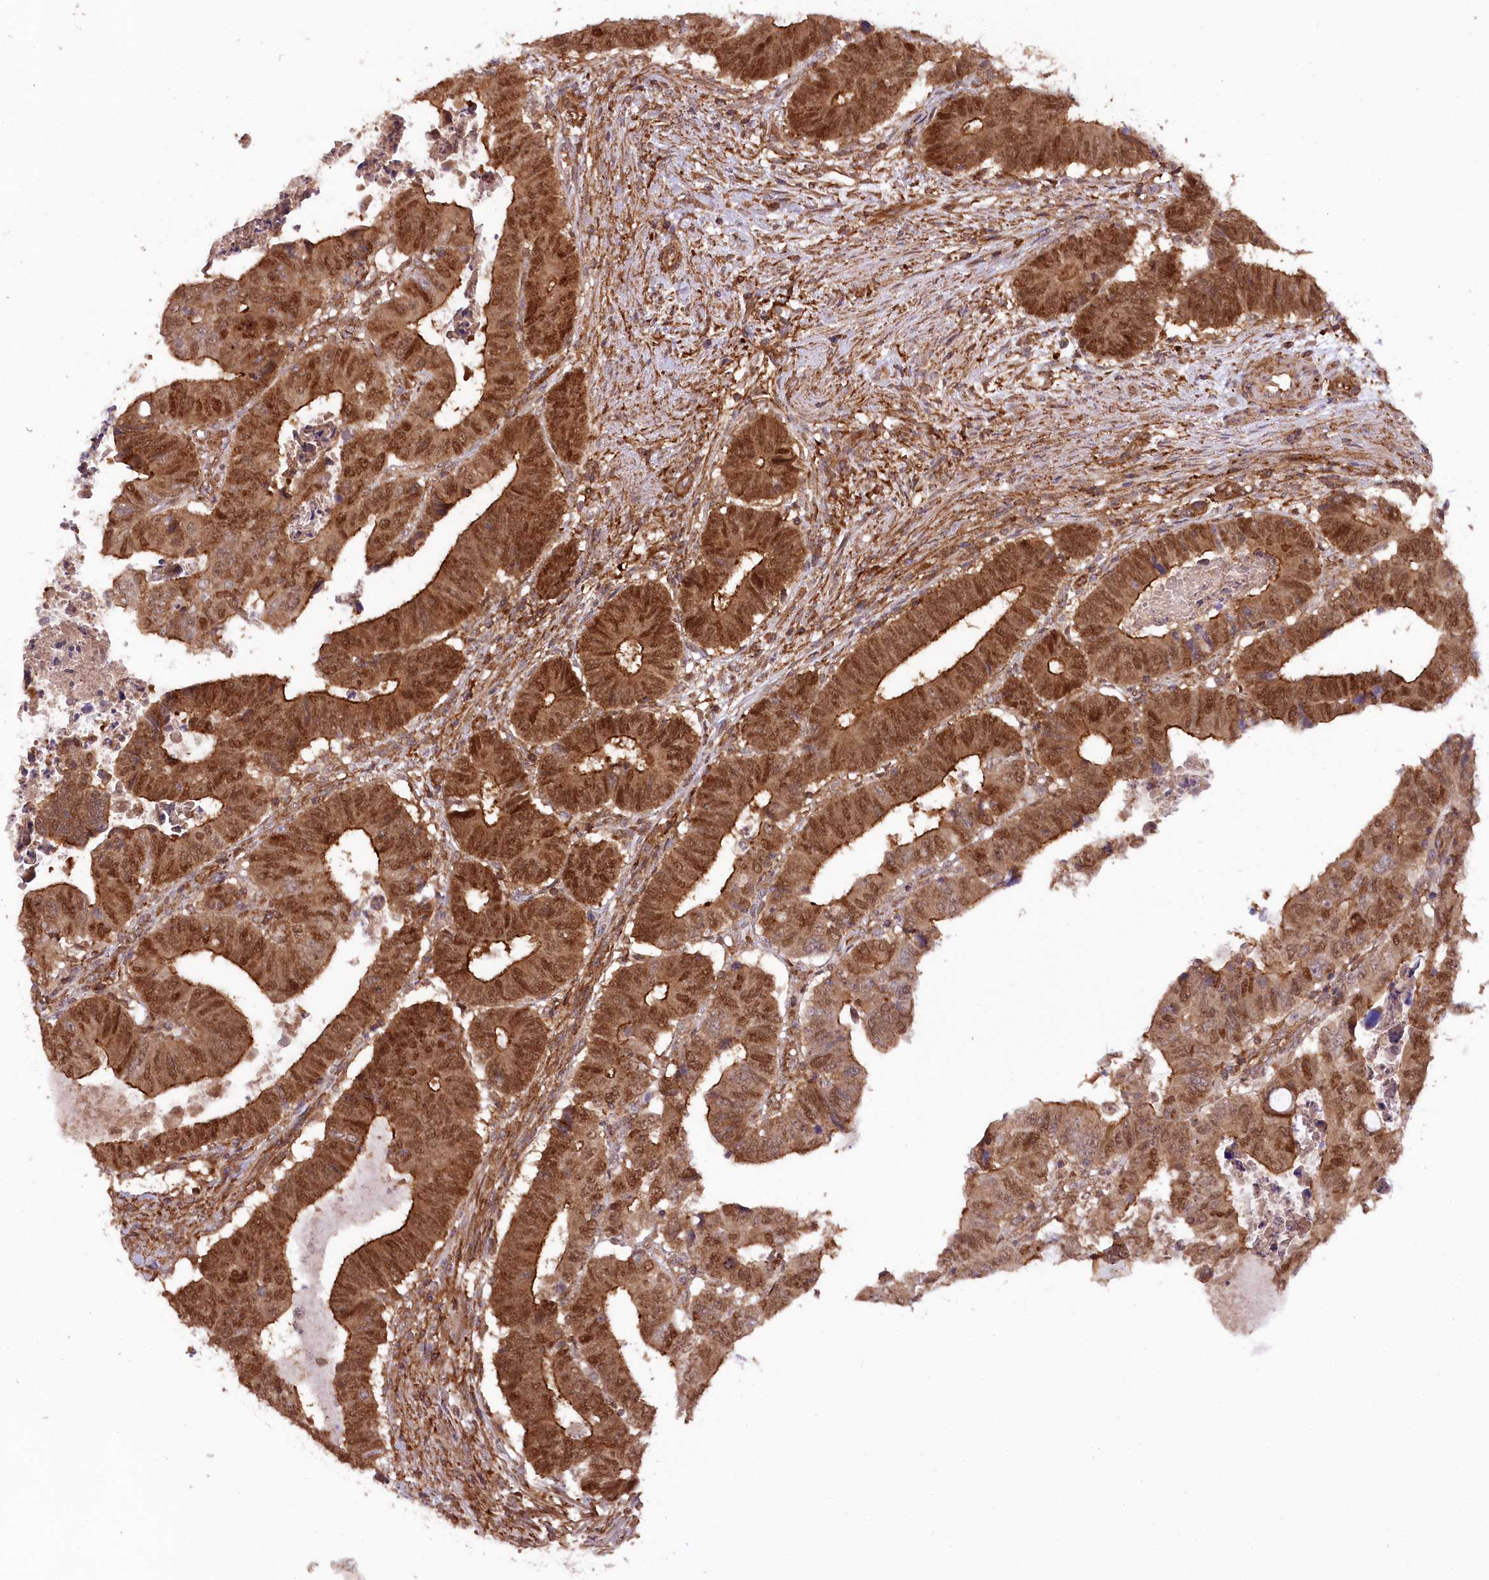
{"staining": {"intensity": "moderate", "quantity": ">75%", "location": "cytoplasmic/membranous,nuclear"}, "tissue": "colorectal cancer", "cell_type": "Tumor cells", "image_type": "cancer", "snomed": [{"axis": "morphology", "description": "Normal tissue, NOS"}, {"axis": "morphology", "description": "Adenocarcinoma, NOS"}, {"axis": "topography", "description": "Rectum"}], "caption": "A photomicrograph of colorectal cancer (adenocarcinoma) stained for a protein reveals moderate cytoplasmic/membranous and nuclear brown staining in tumor cells.", "gene": "CCDC91", "patient": {"sex": "female", "age": 65}}